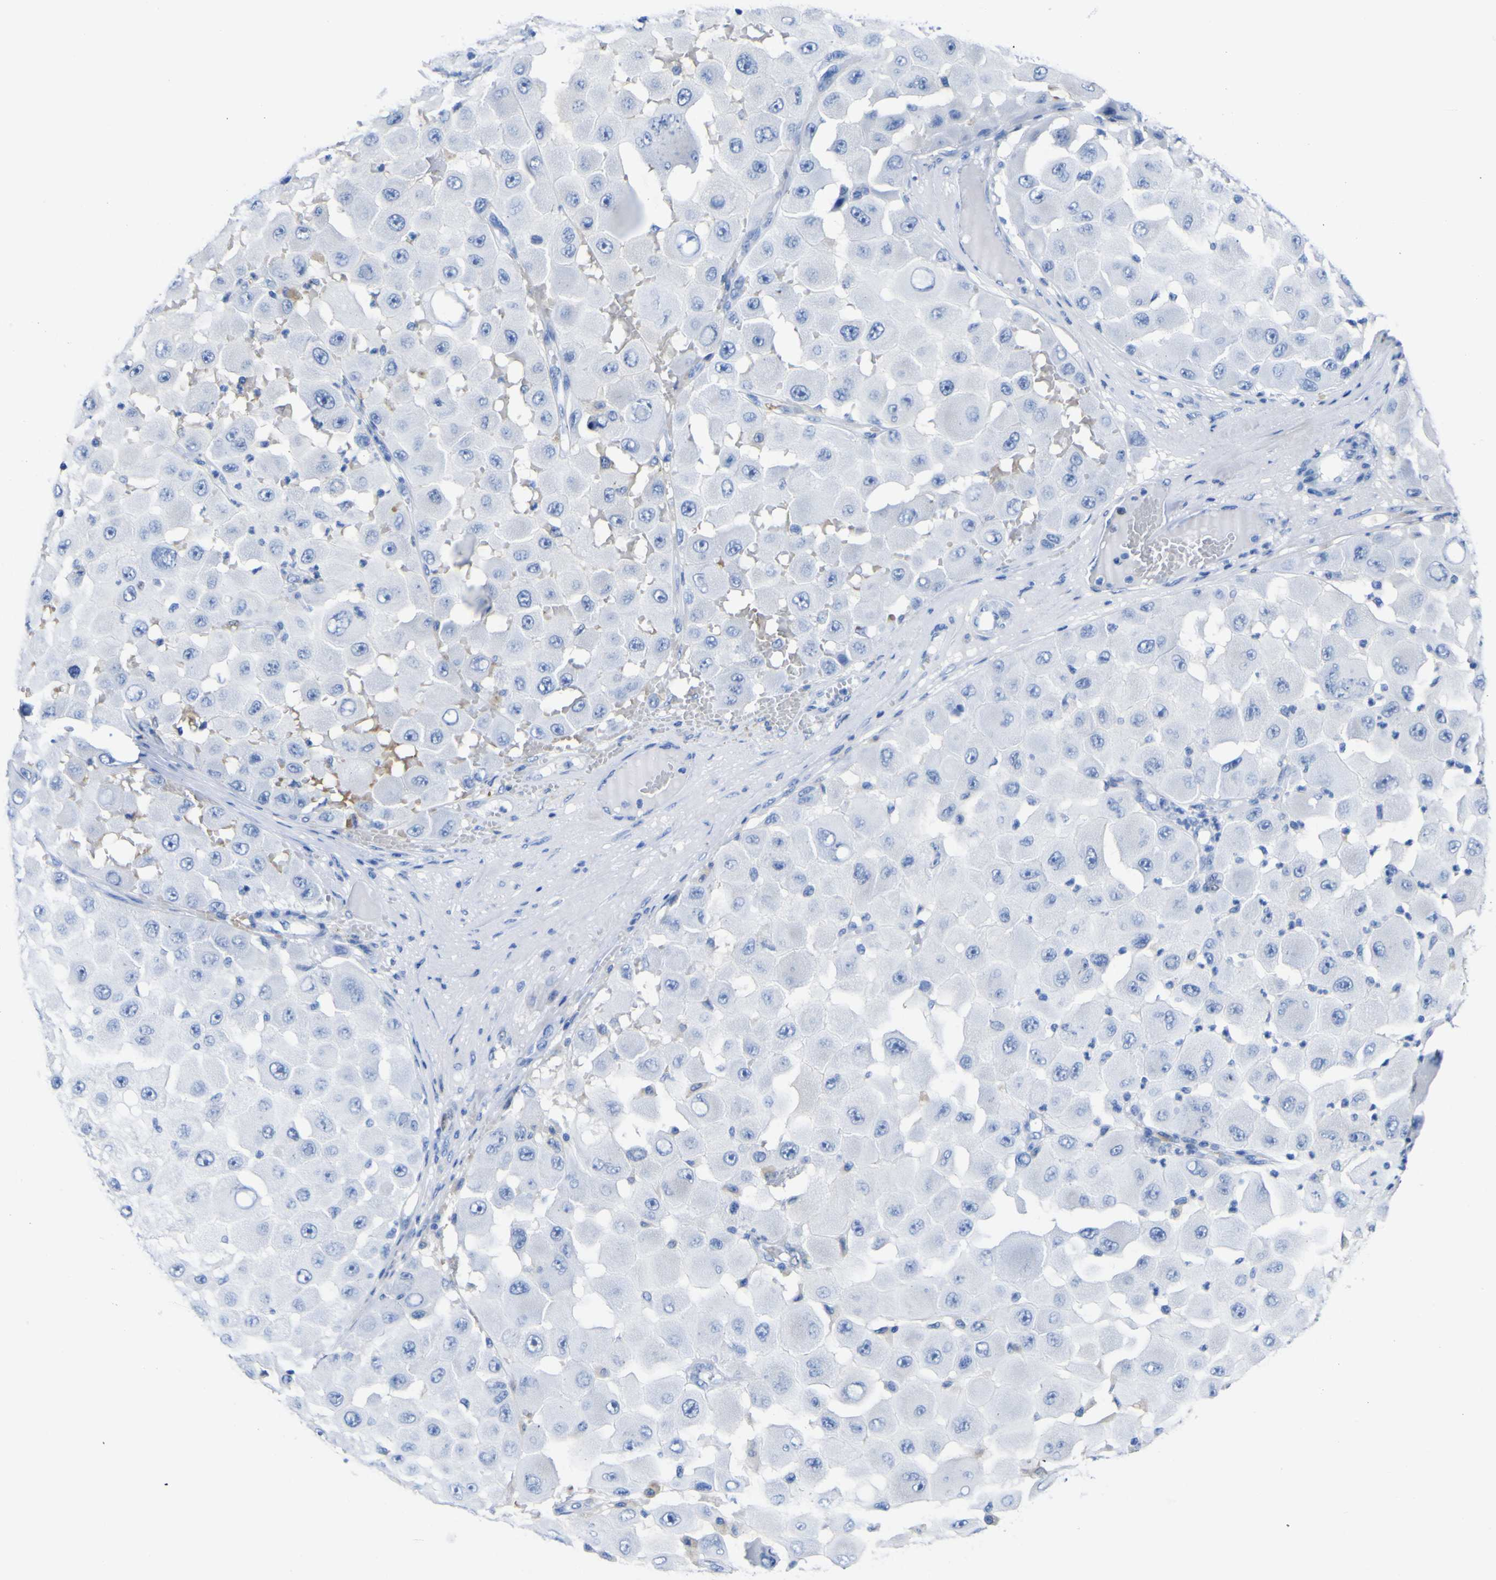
{"staining": {"intensity": "negative", "quantity": "none", "location": "none"}, "tissue": "melanoma", "cell_type": "Tumor cells", "image_type": "cancer", "snomed": [{"axis": "morphology", "description": "Malignant melanoma, NOS"}, {"axis": "topography", "description": "Skin"}], "caption": "High magnification brightfield microscopy of malignant melanoma stained with DAB (3,3'-diaminobenzidine) (brown) and counterstained with hematoxylin (blue): tumor cells show no significant expression.", "gene": "DACH1", "patient": {"sex": "female", "age": 81}}